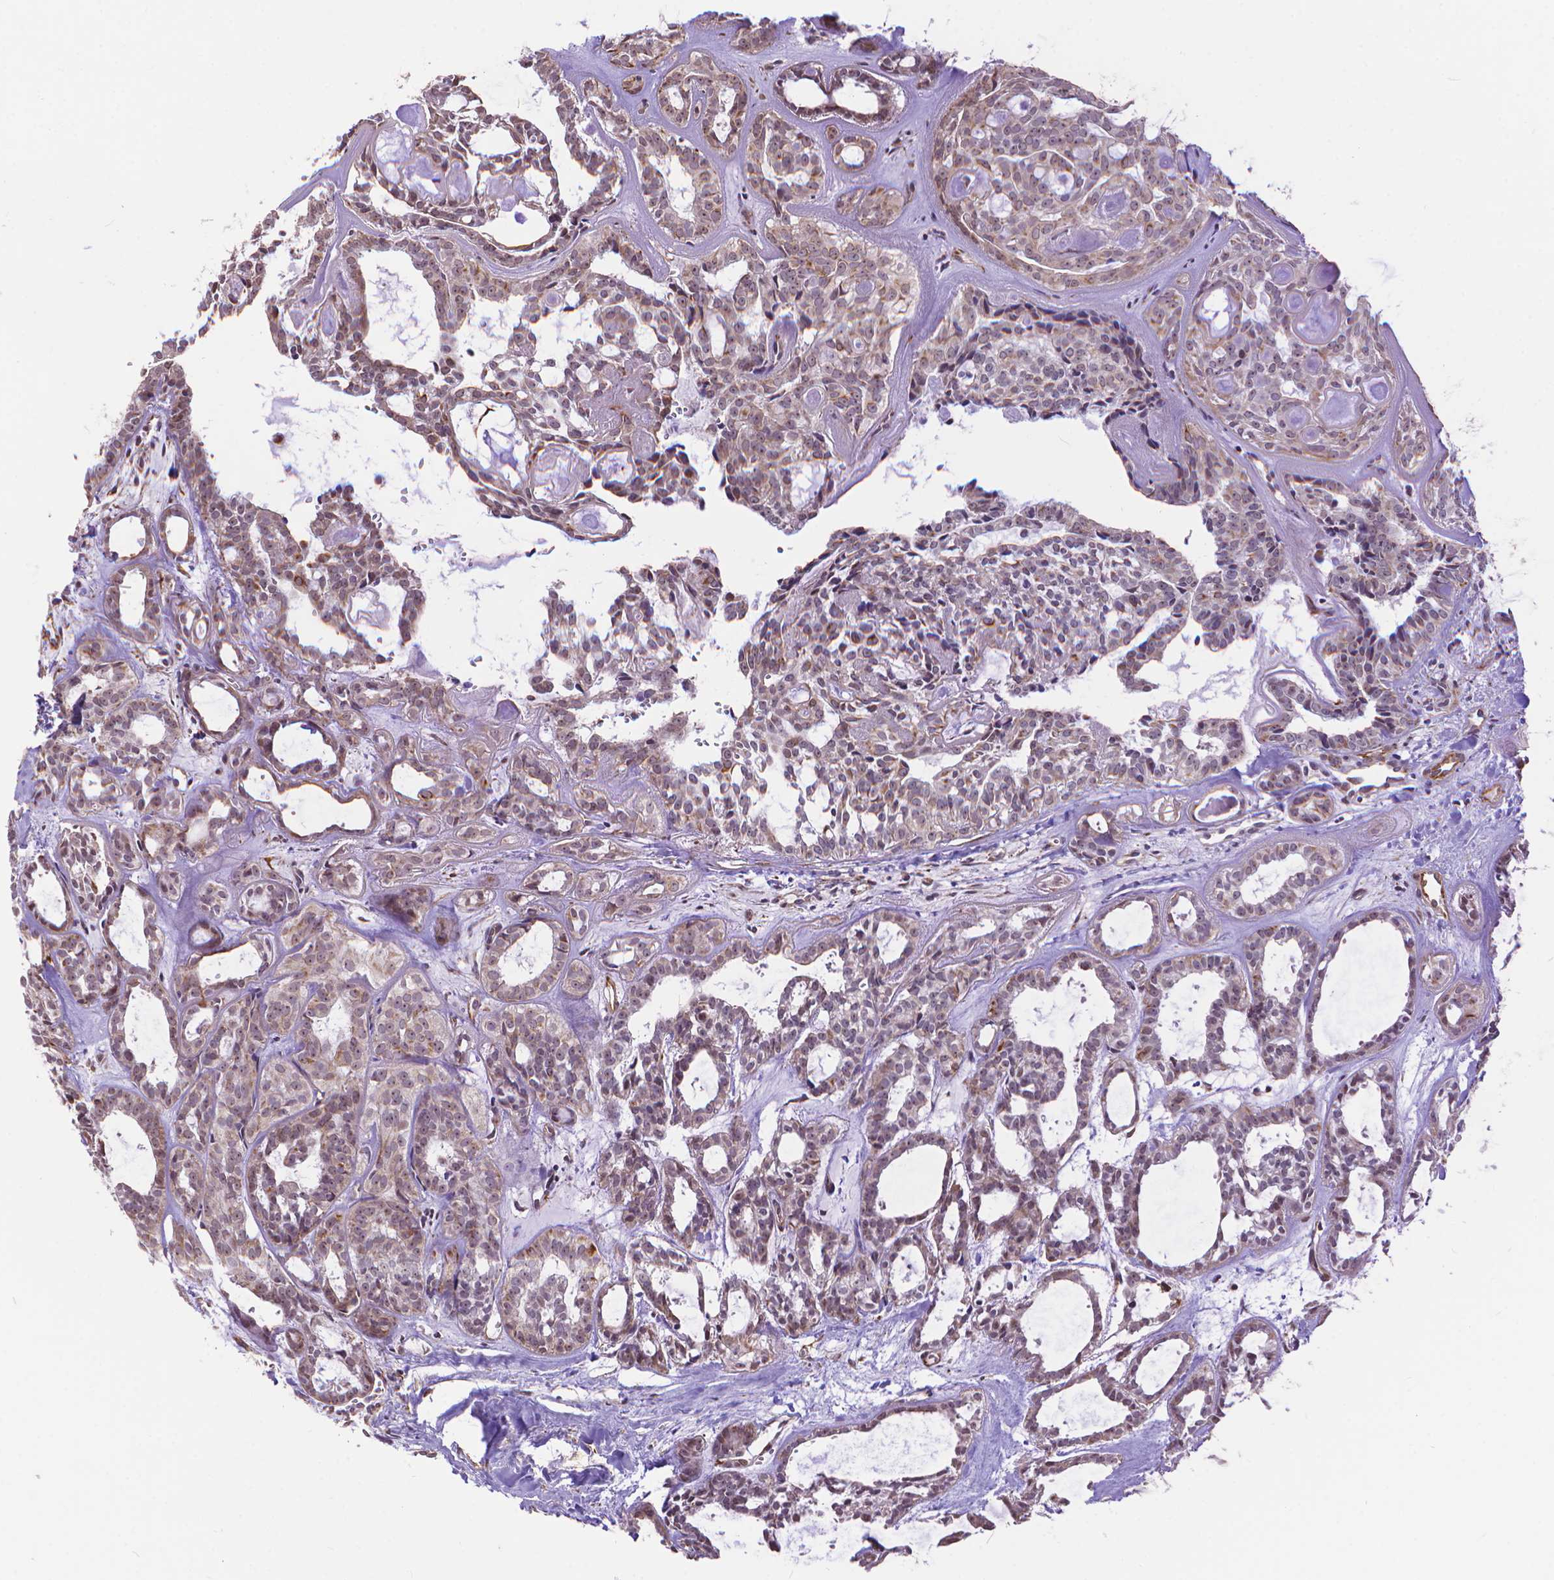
{"staining": {"intensity": "weak", "quantity": "25%-75%", "location": "nuclear"}, "tissue": "head and neck cancer", "cell_type": "Tumor cells", "image_type": "cancer", "snomed": [{"axis": "morphology", "description": "Adenocarcinoma, NOS"}, {"axis": "topography", "description": "Head-Neck"}], "caption": "Immunohistochemistry image of human head and neck cancer (adenocarcinoma) stained for a protein (brown), which reveals low levels of weak nuclear expression in approximately 25%-75% of tumor cells.", "gene": "TMEM135", "patient": {"sex": "female", "age": 62}}